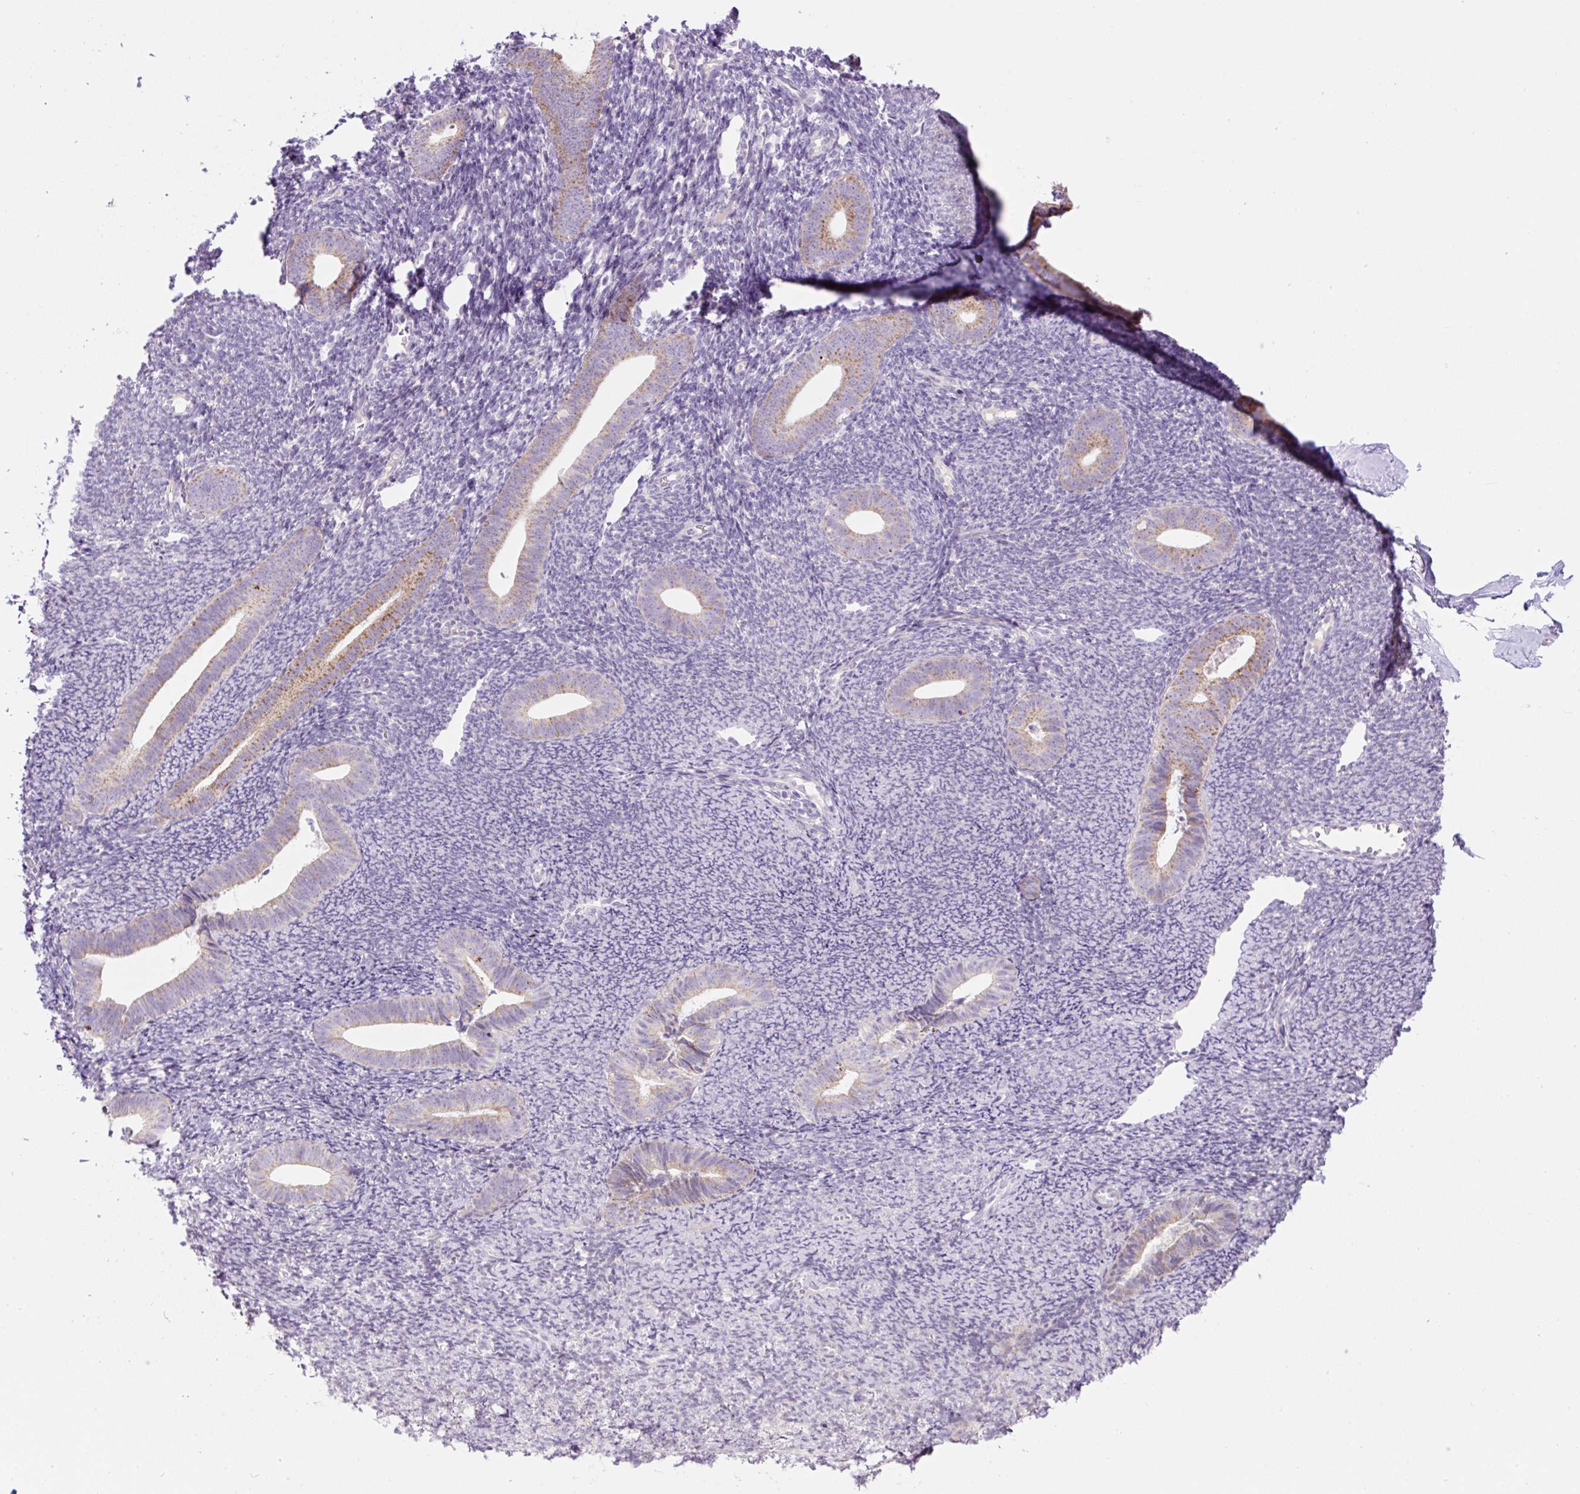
{"staining": {"intensity": "negative", "quantity": "none", "location": "none"}, "tissue": "endometrium", "cell_type": "Cells in endometrial stroma", "image_type": "normal", "snomed": [{"axis": "morphology", "description": "Normal tissue, NOS"}, {"axis": "topography", "description": "Endometrium"}], "caption": "Cells in endometrial stroma are negative for brown protein staining in normal endometrium. (DAB (3,3'-diaminobenzidine) immunohistochemistry, high magnification).", "gene": "OGDHL", "patient": {"sex": "female", "age": 39}}